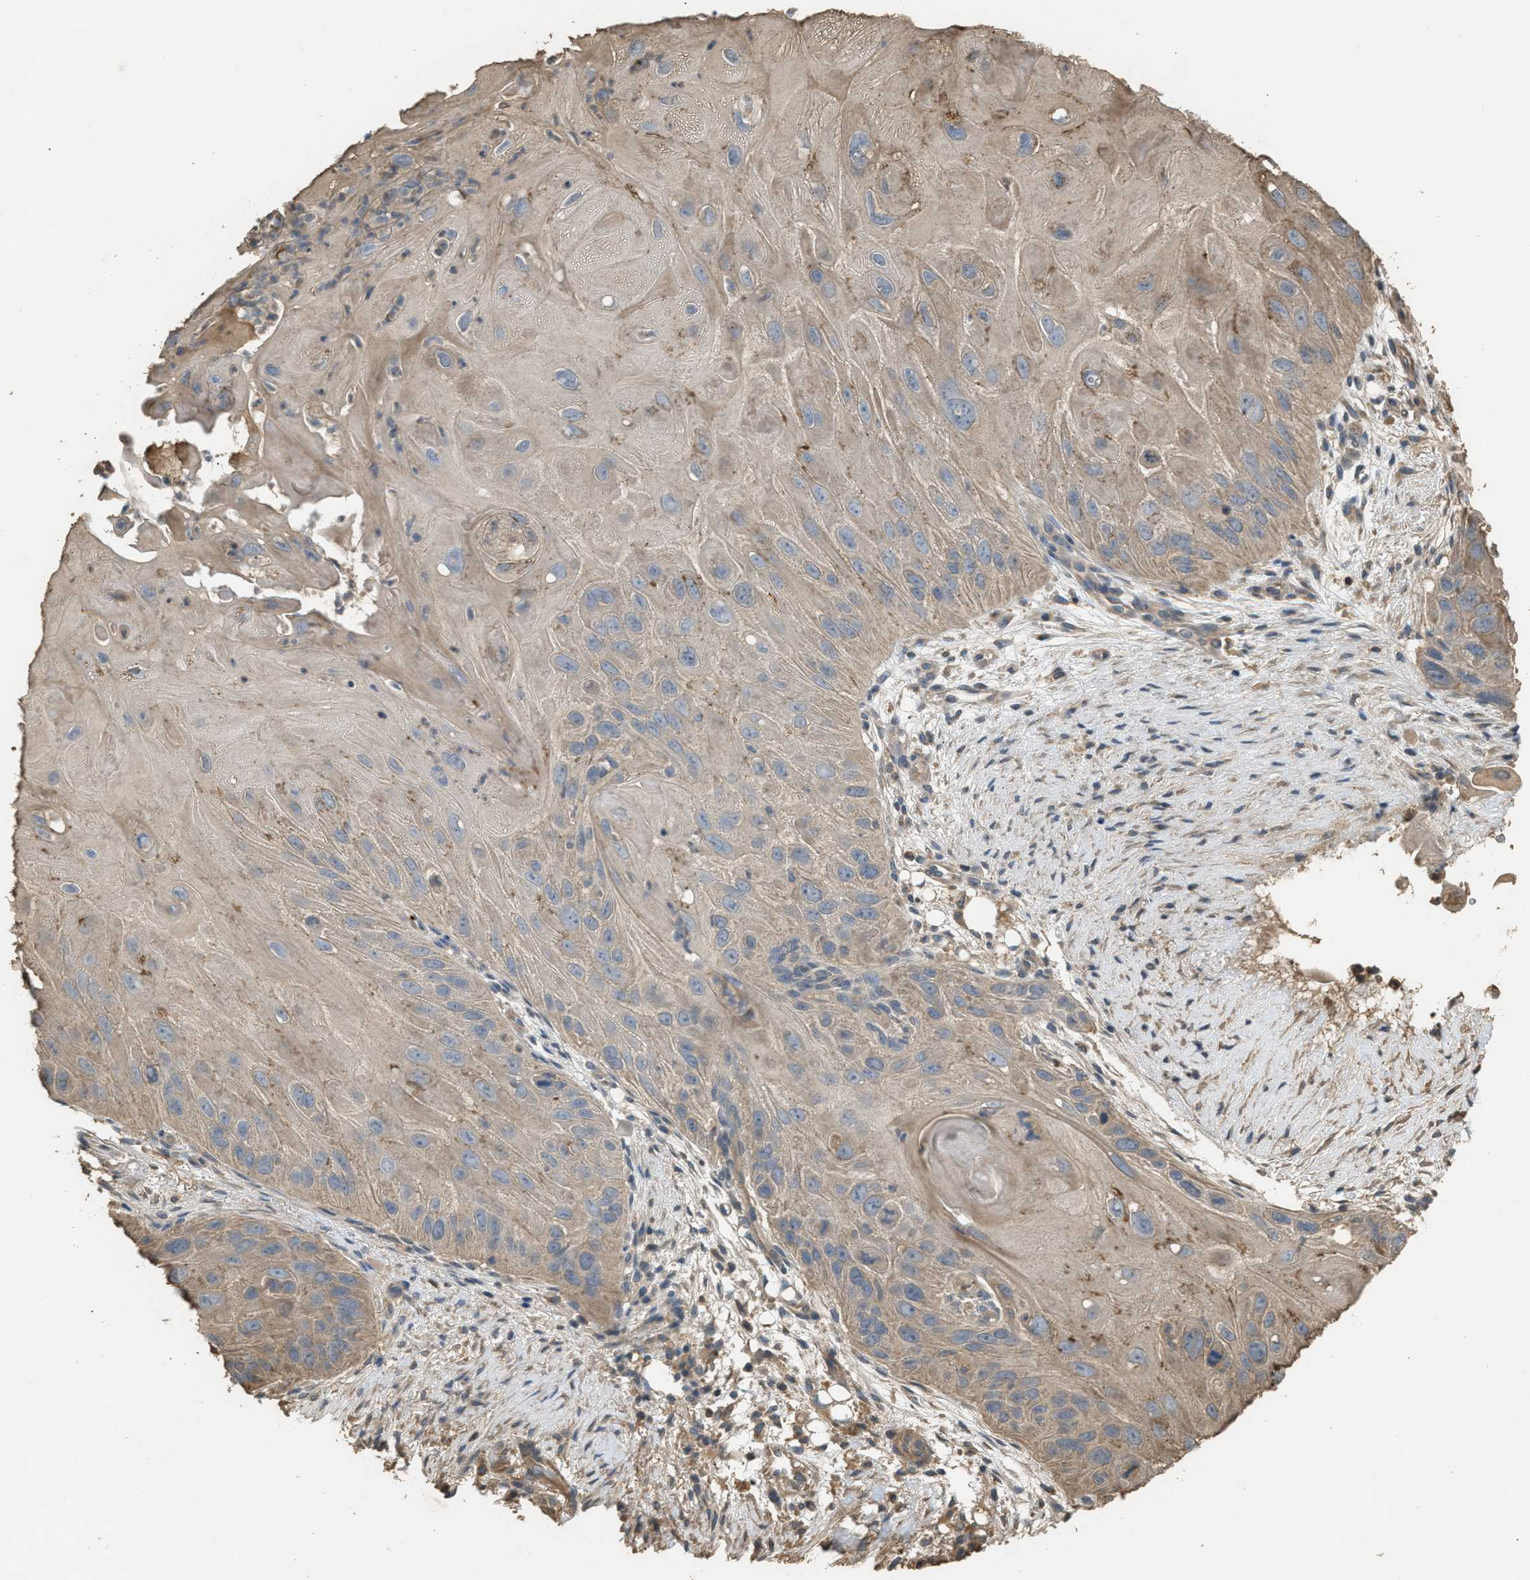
{"staining": {"intensity": "weak", "quantity": "25%-75%", "location": "cytoplasmic/membranous"}, "tissue": "skin cancer", "cell_type": "Tumor cells", "image_type": "cancer", "snomed": [{"axis": "morphology", "description": "Squamous cell carcinoma, NOS"}, {"axis": "topography", "description": "Skin"}], "caption": "IHC of human squamous cell carcinoma (skin) reveals low levels of weak cytoplasmic/membranous expression in approximately 25%-75% of tumor cells.", "gene": "ARHGDIA", "patient": {"sex": "female", "age": 77}}